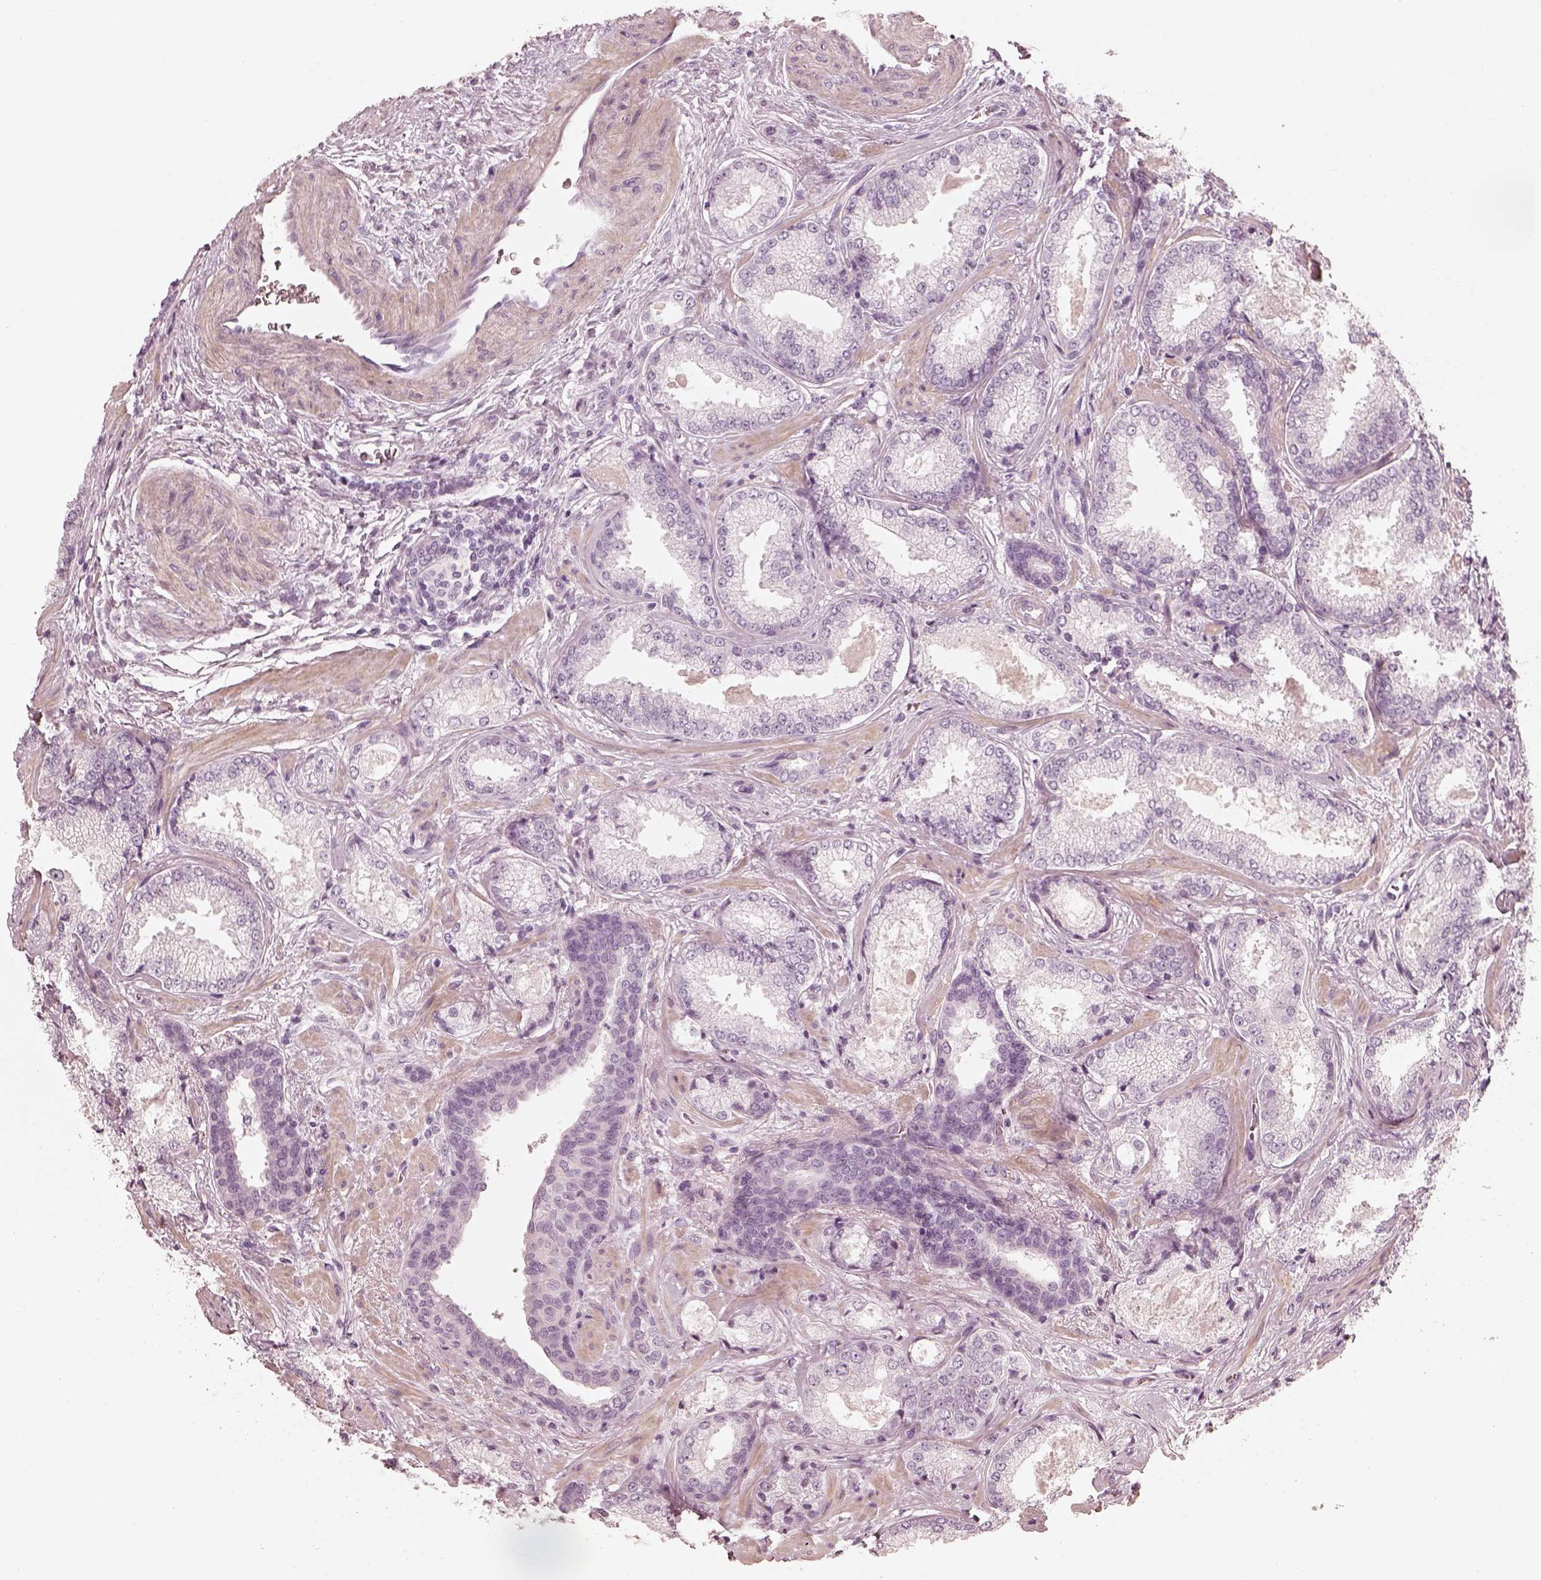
{"staining": {"intensity": "negative", "quantity": "none", "location": "none"}, "tissue": "prostate cancer", "cell_type": "Tumor cells", "image_type": "cancer", "snomed": [{"axis": "morphology", "description": "Adenocarcinoma, Low grade"}, {"axis": "topography", "description": "Prostate"}], "caption": "Prostate cancer was stained to show a protein in brown. There is no significant positivity in tumor cells.", "gene": "SPATA24", "patient": {"sex": "male", "age": 56}}